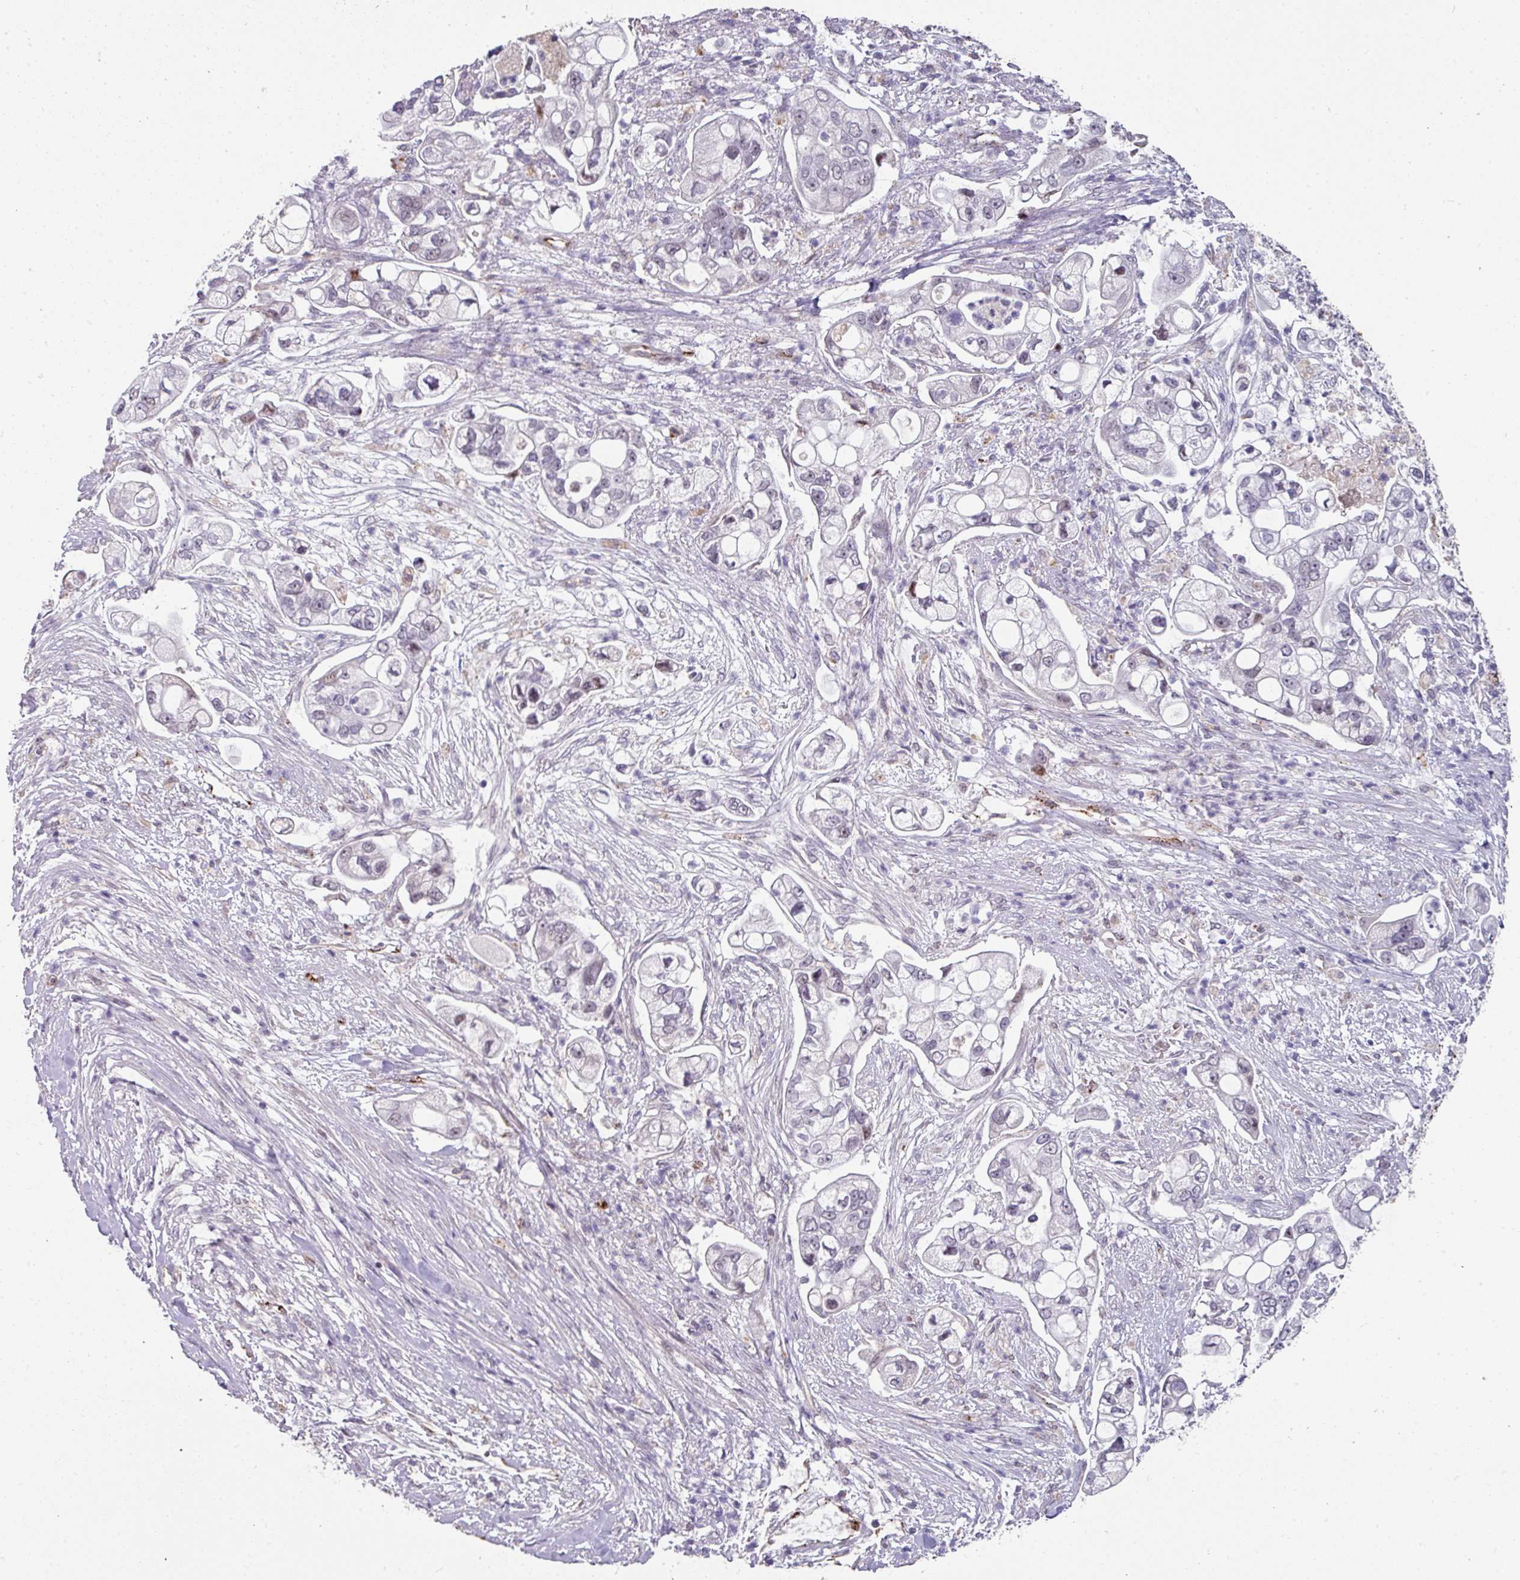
{"staining": {"intensity": "negative", "quantity": "none", "location": "none"}, "tissue": "pancreatic cancer", "cell_type": "Tumor cells", "image_type": "cancer", "snomed": [{"axis": "morphology", "description": "Adenocarcinoma, NOS"}, {"axis": "topography", "description": "Pancreas"}], "caption": "Protein analysis of adenocarcinoma (pancreatic) demonstrates no significant expression in tumor cells. The staining is performed using DAB brown chromogen with nuclei counter-stained in using hematoxylin.", "gene": "SIDT2", "patient": {"sex": "female", "age": 69}}